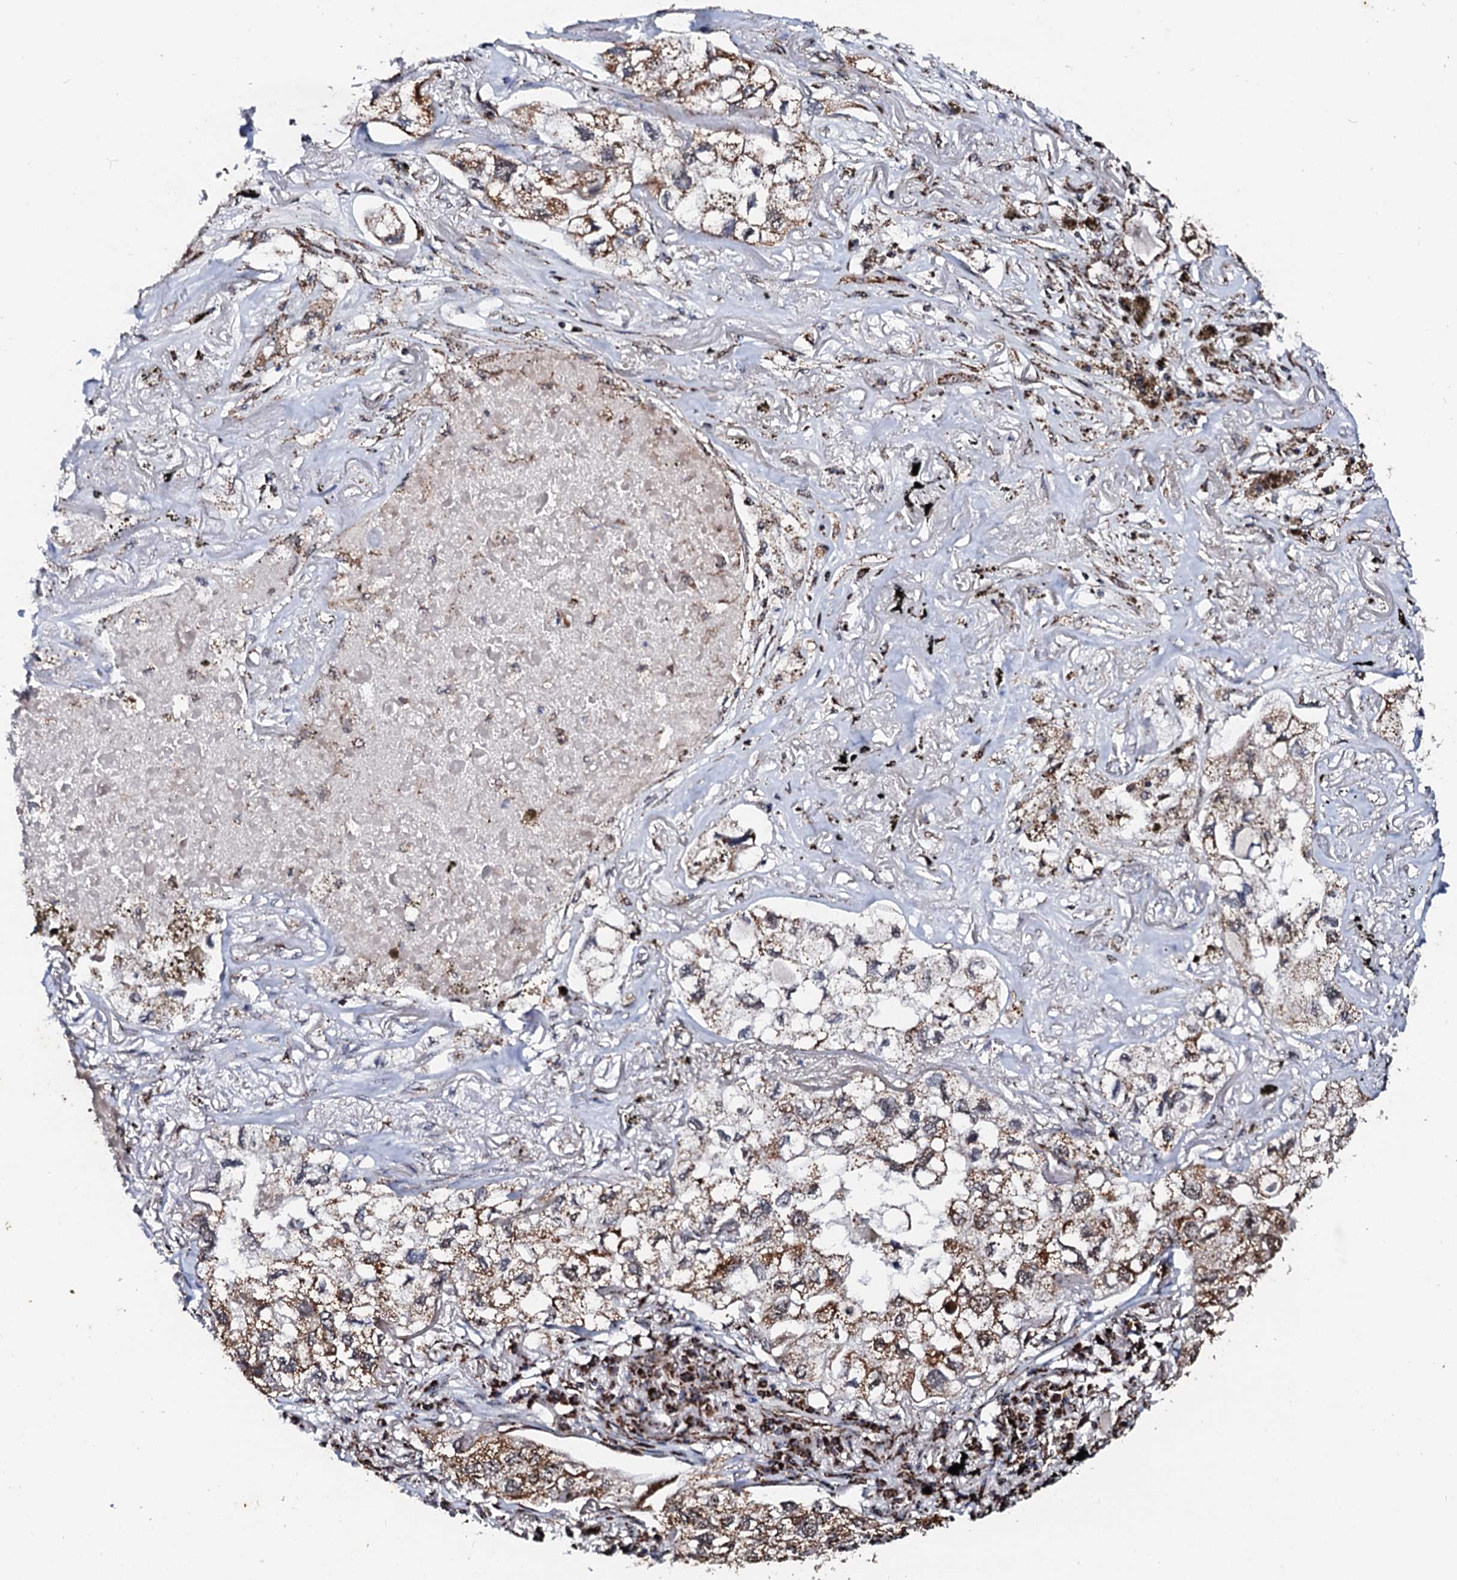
{"staining": {"intensity": "moderate", "quantity": ">75%", "location": "cytoplasmic/membranous"}, "tissue": "lung cancer", "cell_type": "Tumor cells", "image_type": "cancer", "snomed": [{"axis": "morphology", "description": "Adenocarcinoma, NOS"}, {"axis": "topography", "description": "Lung"}], "caption": "Immunohistochemistry image of human lung adenocarcinoma stained for a protein (brown), which displays medium levels of moderate cytoplasmic/membranous staining in about >75% of tumor cells.", "gene": "SECISBP2L", "patient": {"sex": "male", "age": 65}}